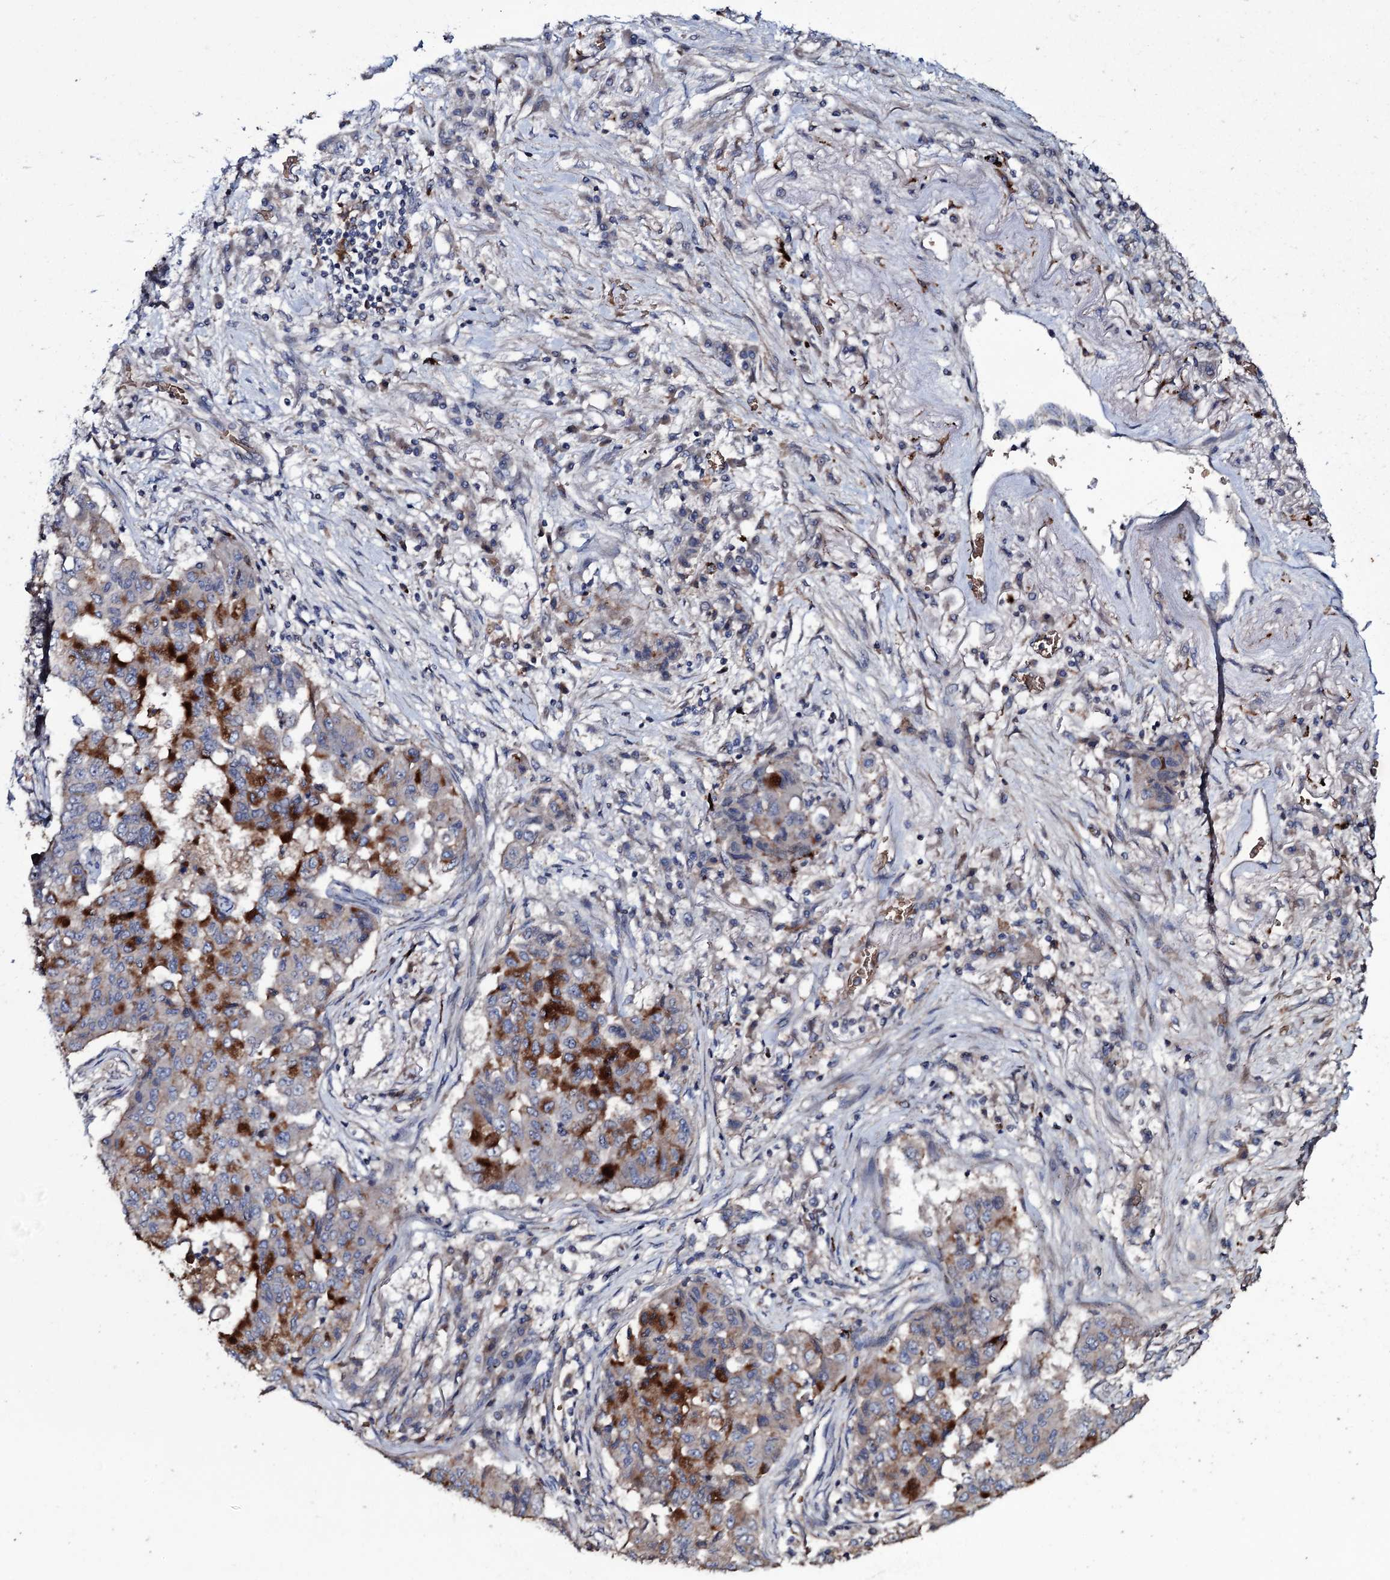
{"staining": {"intensity": "strong", "quantity": "25%-75%", "location": "cytoplasmic/membranous"}, "tissue": "lung cancer", "cell_type": "Tumor cells", "image_type": "cancer", "snomed": [{"axis": "morphology", "description": "Squamous cell carcinoma, NOS"}, {"axis": "topography", "description": "Lung"}], "caption": "Protein expression analysis of lung cancer (squamous cell carcinoma) reveals strong cytoplasmic/membranous expression in about 25%-75% of tumor cells.", "gene": "ZSWIM8", "patient": {"sex": "male", "age": 74}}